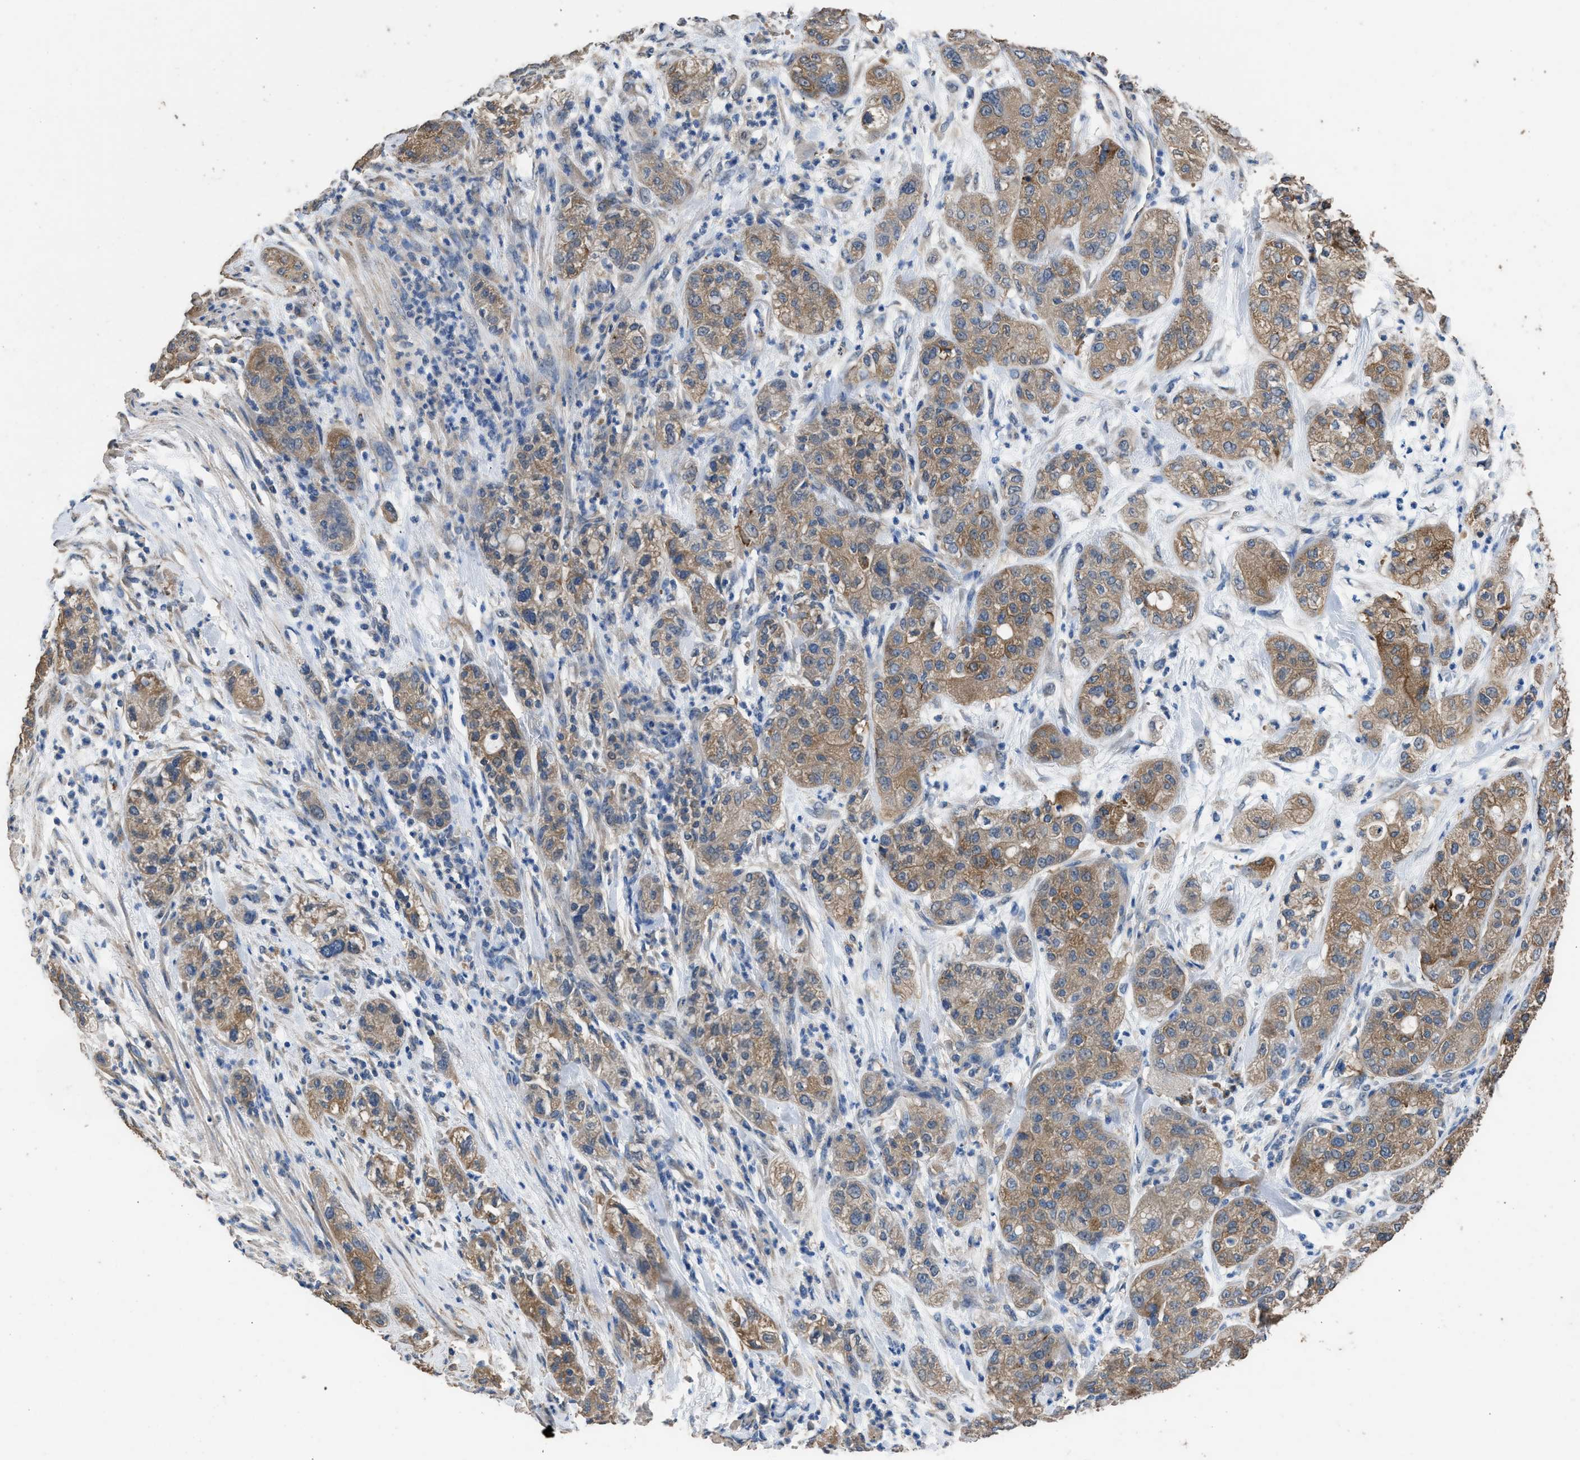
{"staining": {"intensity": "moderate", "quantity": ">75%", "location": "cytoplasmic/membranous"}, "tissue": "pancreatic cancer", "cell_type": "Tumor cells", "image_type": "cancer", "snomed": [{"axis": "morphology", "description": "Adenocarcinoma, NOS"}, {"axis": "topography", "description": "Pancreas"}], "caption": "High-power microscopy captured an immunohistochemistry (IHC) micrograph of pancreatic adenocarcinoma, revealing moderate cytoplasmic/membranous positivity in about >75% of tumor cells.", "gene": "ITSN1", "patient": {"sex": "female", "age": 78}}